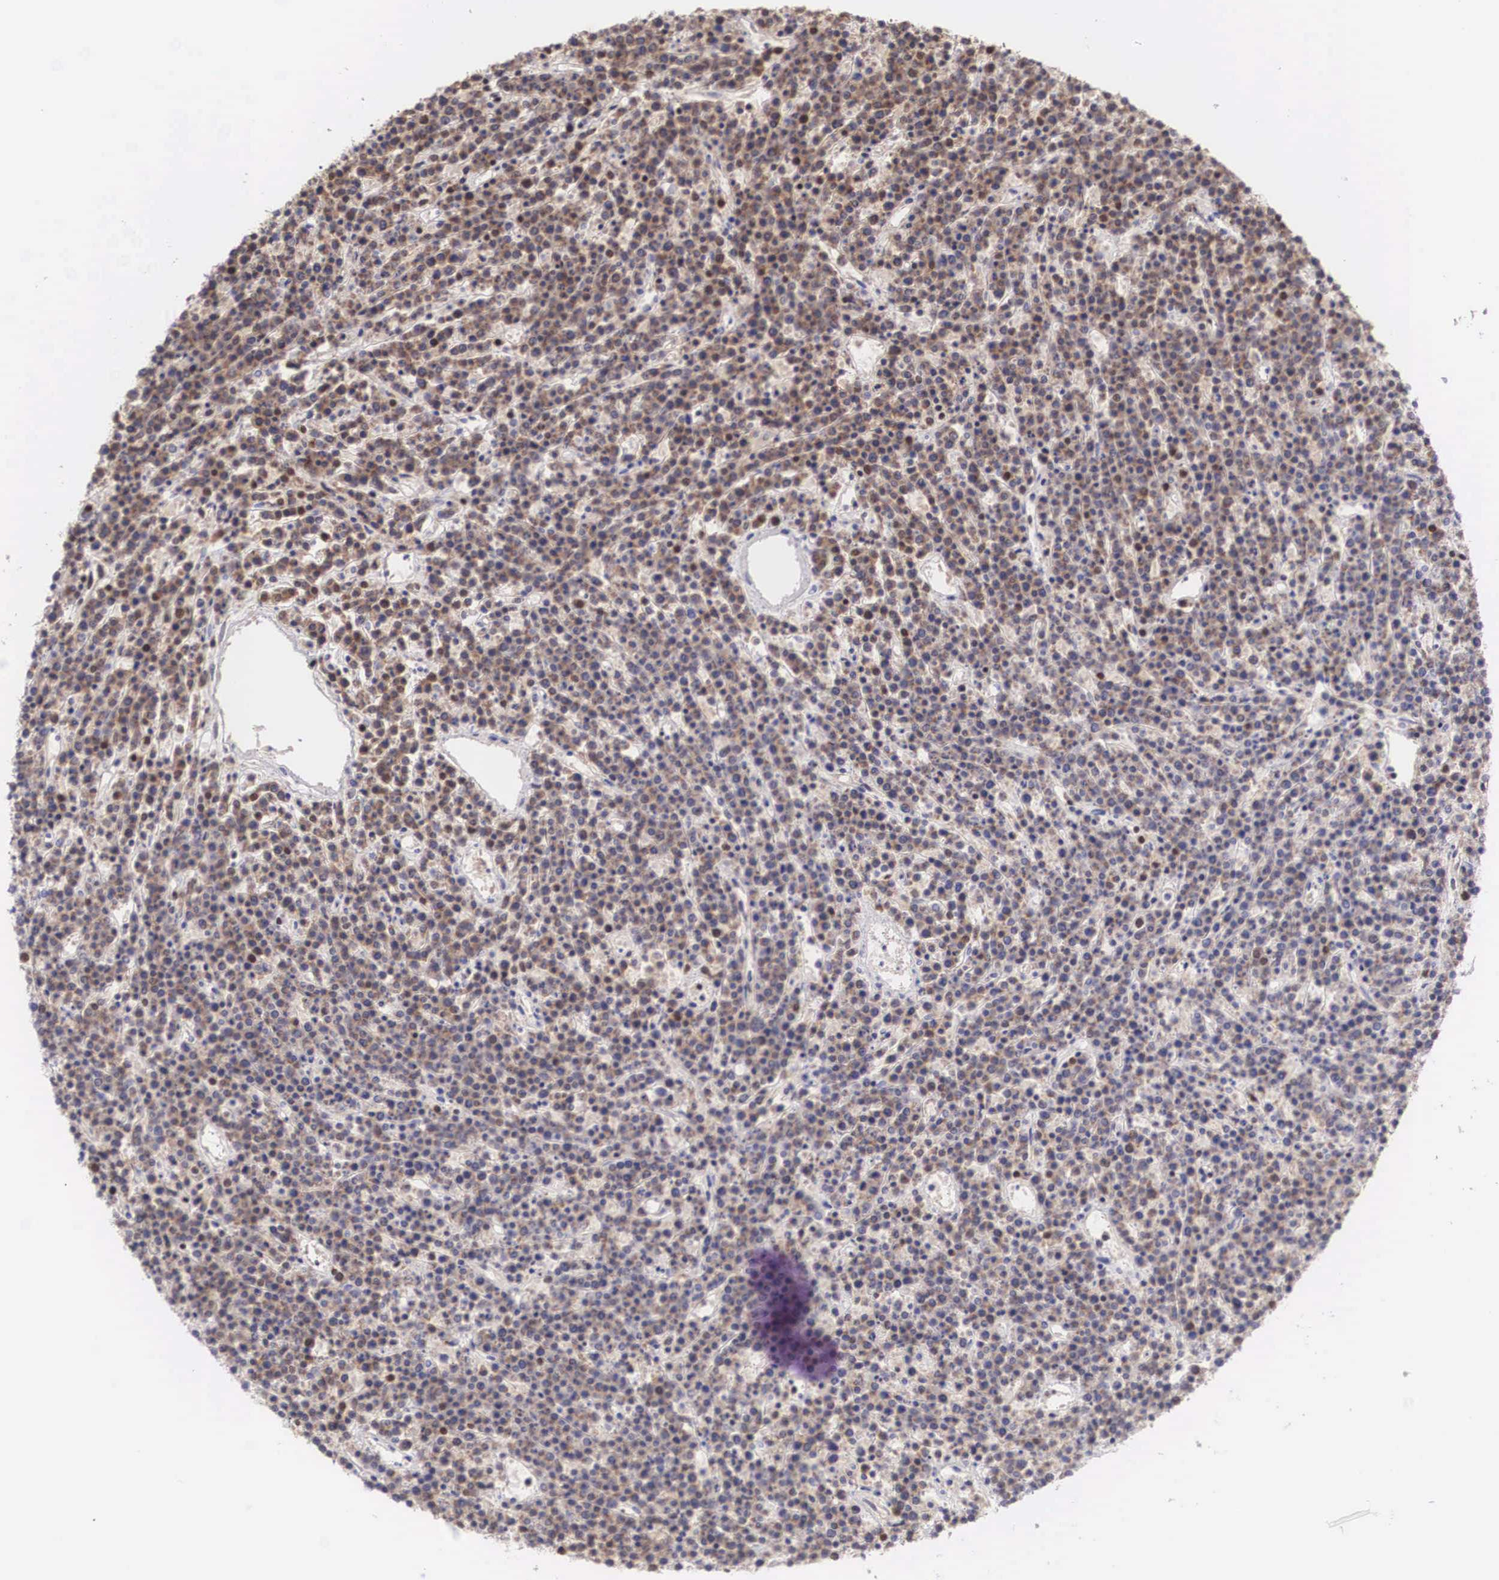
{"staining": {"intensity": "moderate", "quantity": ">75%", "location": "cytoplasmic/membranous,nuclear"}, "tissue": "lymphoma", "cell_type": "Tumor cells", "image_type": "cancer", "snomed": [{"axis": "morphology", "description": "Malignant lymphoma, non-Hodgkin's type, High grade"}, {"axis": "topography", "description": "Ovary"}], "caption": "High-grade malignant lymphoma, non-Hodgkin's type tissue exhibits moderate cytoplasmic/membranous and nuclear staining in approximately >75% of tumor cells", "gene": "HTATSF1", "patient": {"sex": "female", "age": 56}}